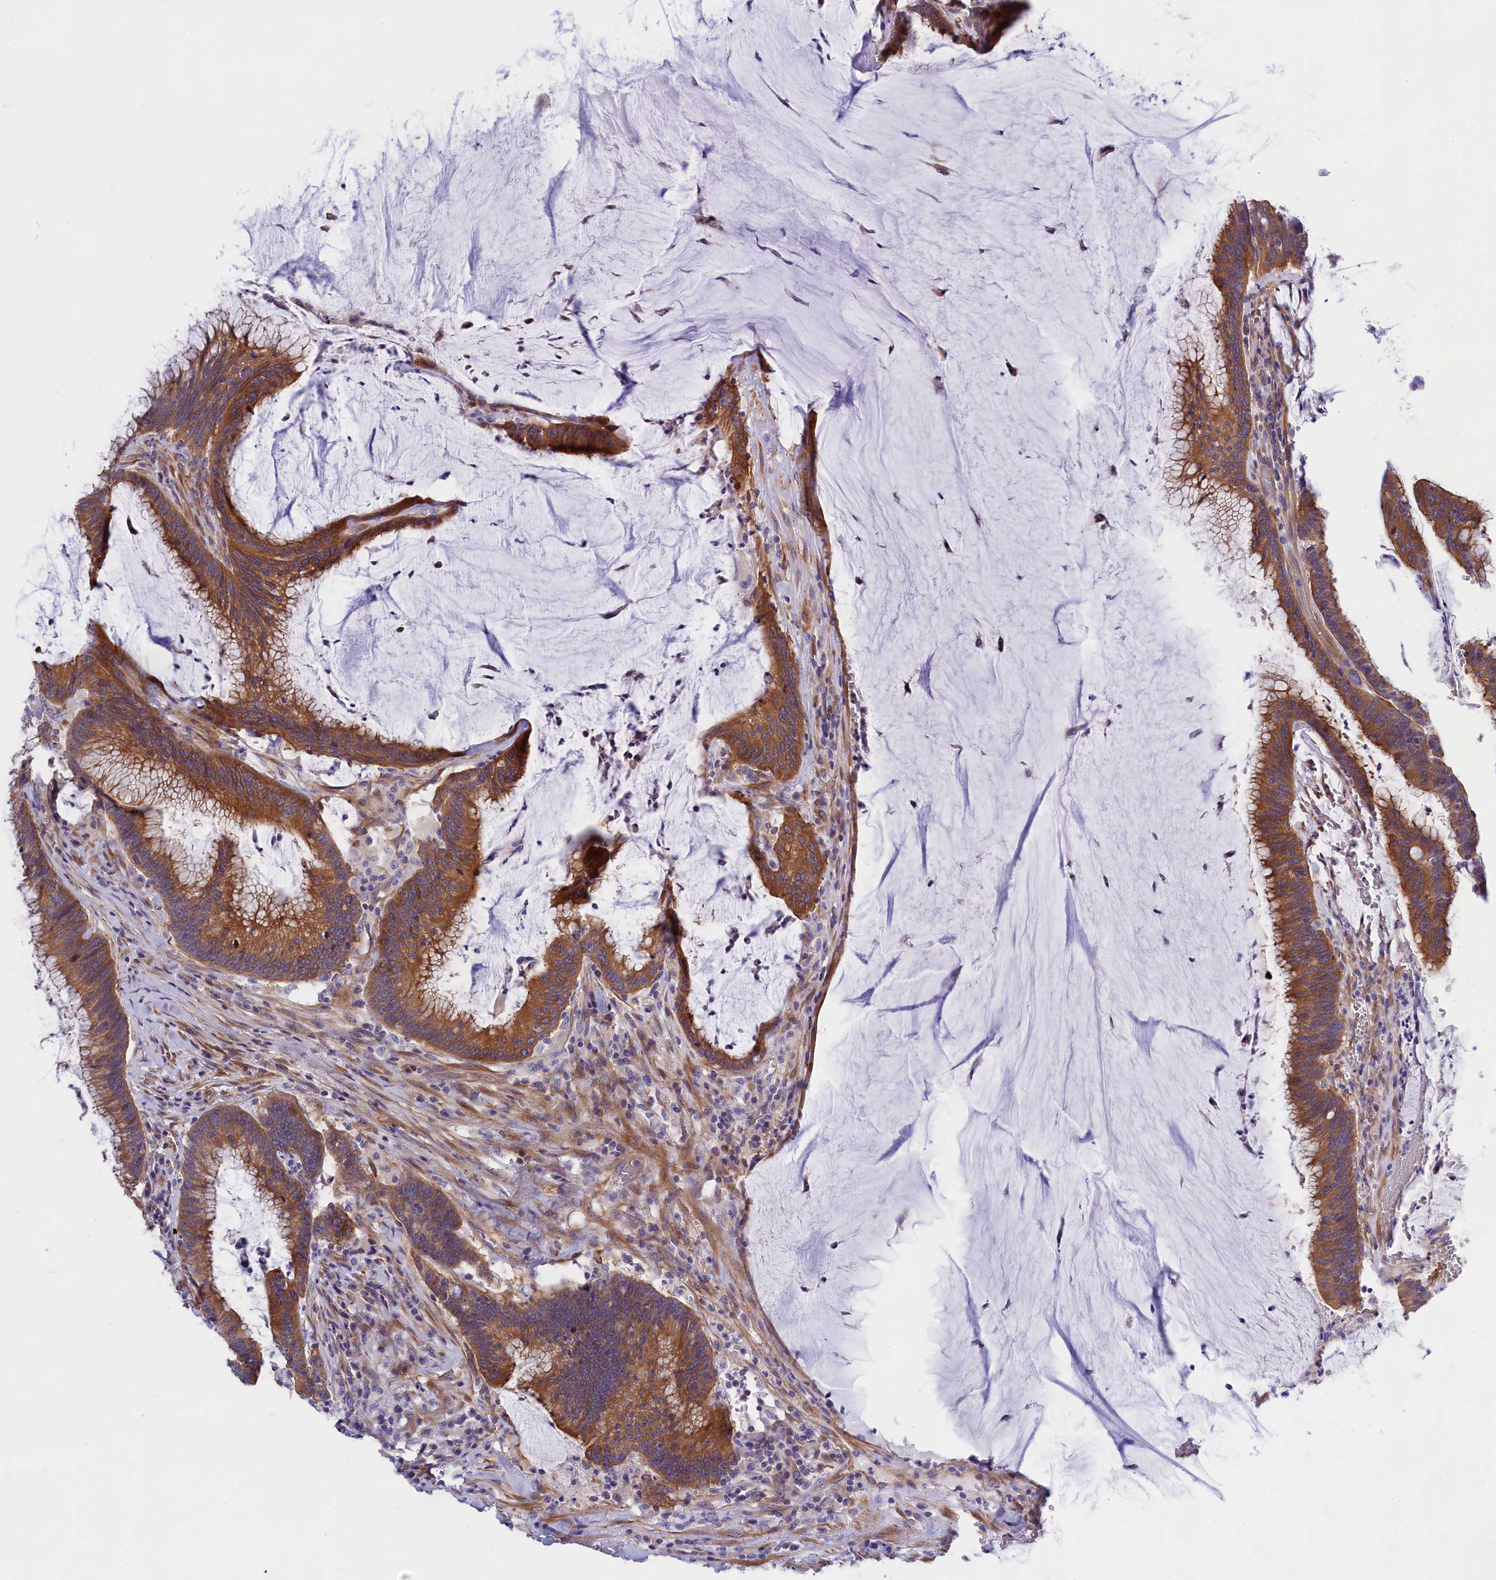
{"staining": {"intensity": "strong", "quantity": ">75%", "location": "cytoplasmic/membranous"}, "tissue": "colorectal cancer", "cell_type": "Tumor cells", "image_type": "cancer", "snomed": [{"axis": "morphology", "description": "Adenocarcinoma, NOS"}, {"axis": "topography", "description": "Rectum"}], "caption": "Protein expression analysis of human colorectal cancer reveals strong cytoplasmic/membranous expression in approximately >75% of tumor cells.", "gene": "PPP1R13L", "patient": {"sex": "female", "age": 77}}